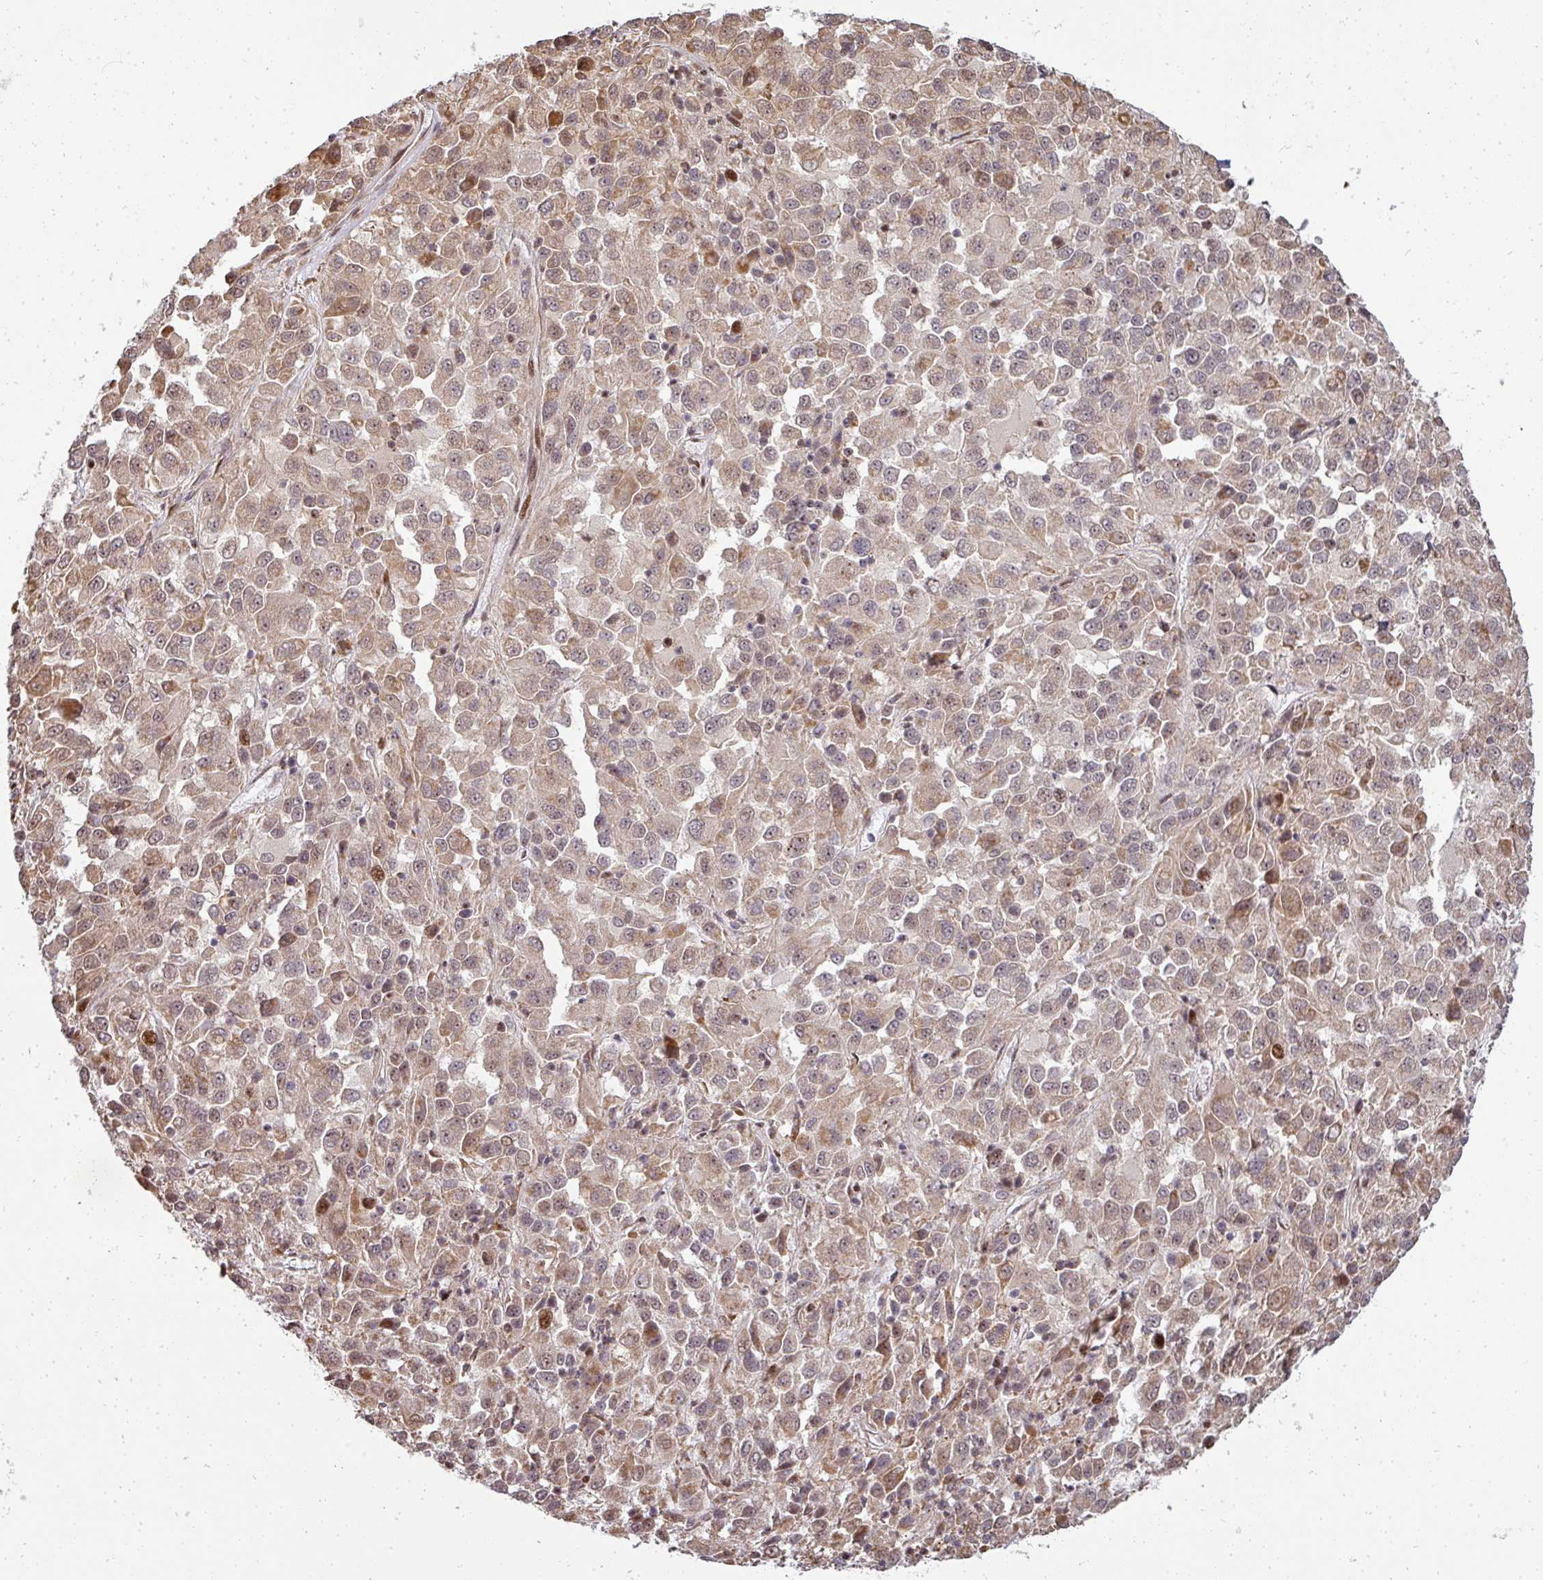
{"staining": {"intensity": "moderate", "quantity": ">75%", "location": "cytoplasmic/membranous,nuclear"}, "tissue": "melanoma", "cell_type": "Tumor cells", "image_type": "cancer", "snomed": [{"axis": "morphology", "description": "Malignant melanoma, Metastatic site"}, {"axis": "topography", "description": "Lung"}], "caption": "Moderate cytoplasmic/membranous and nuclear expression for a protein is present in approximately >75% of tumor cells of malignant melanoma (metastatic site) using immunohistochemistry.", "gene": "PATZ1", "patient": {"sex": "male", "age": 64}}